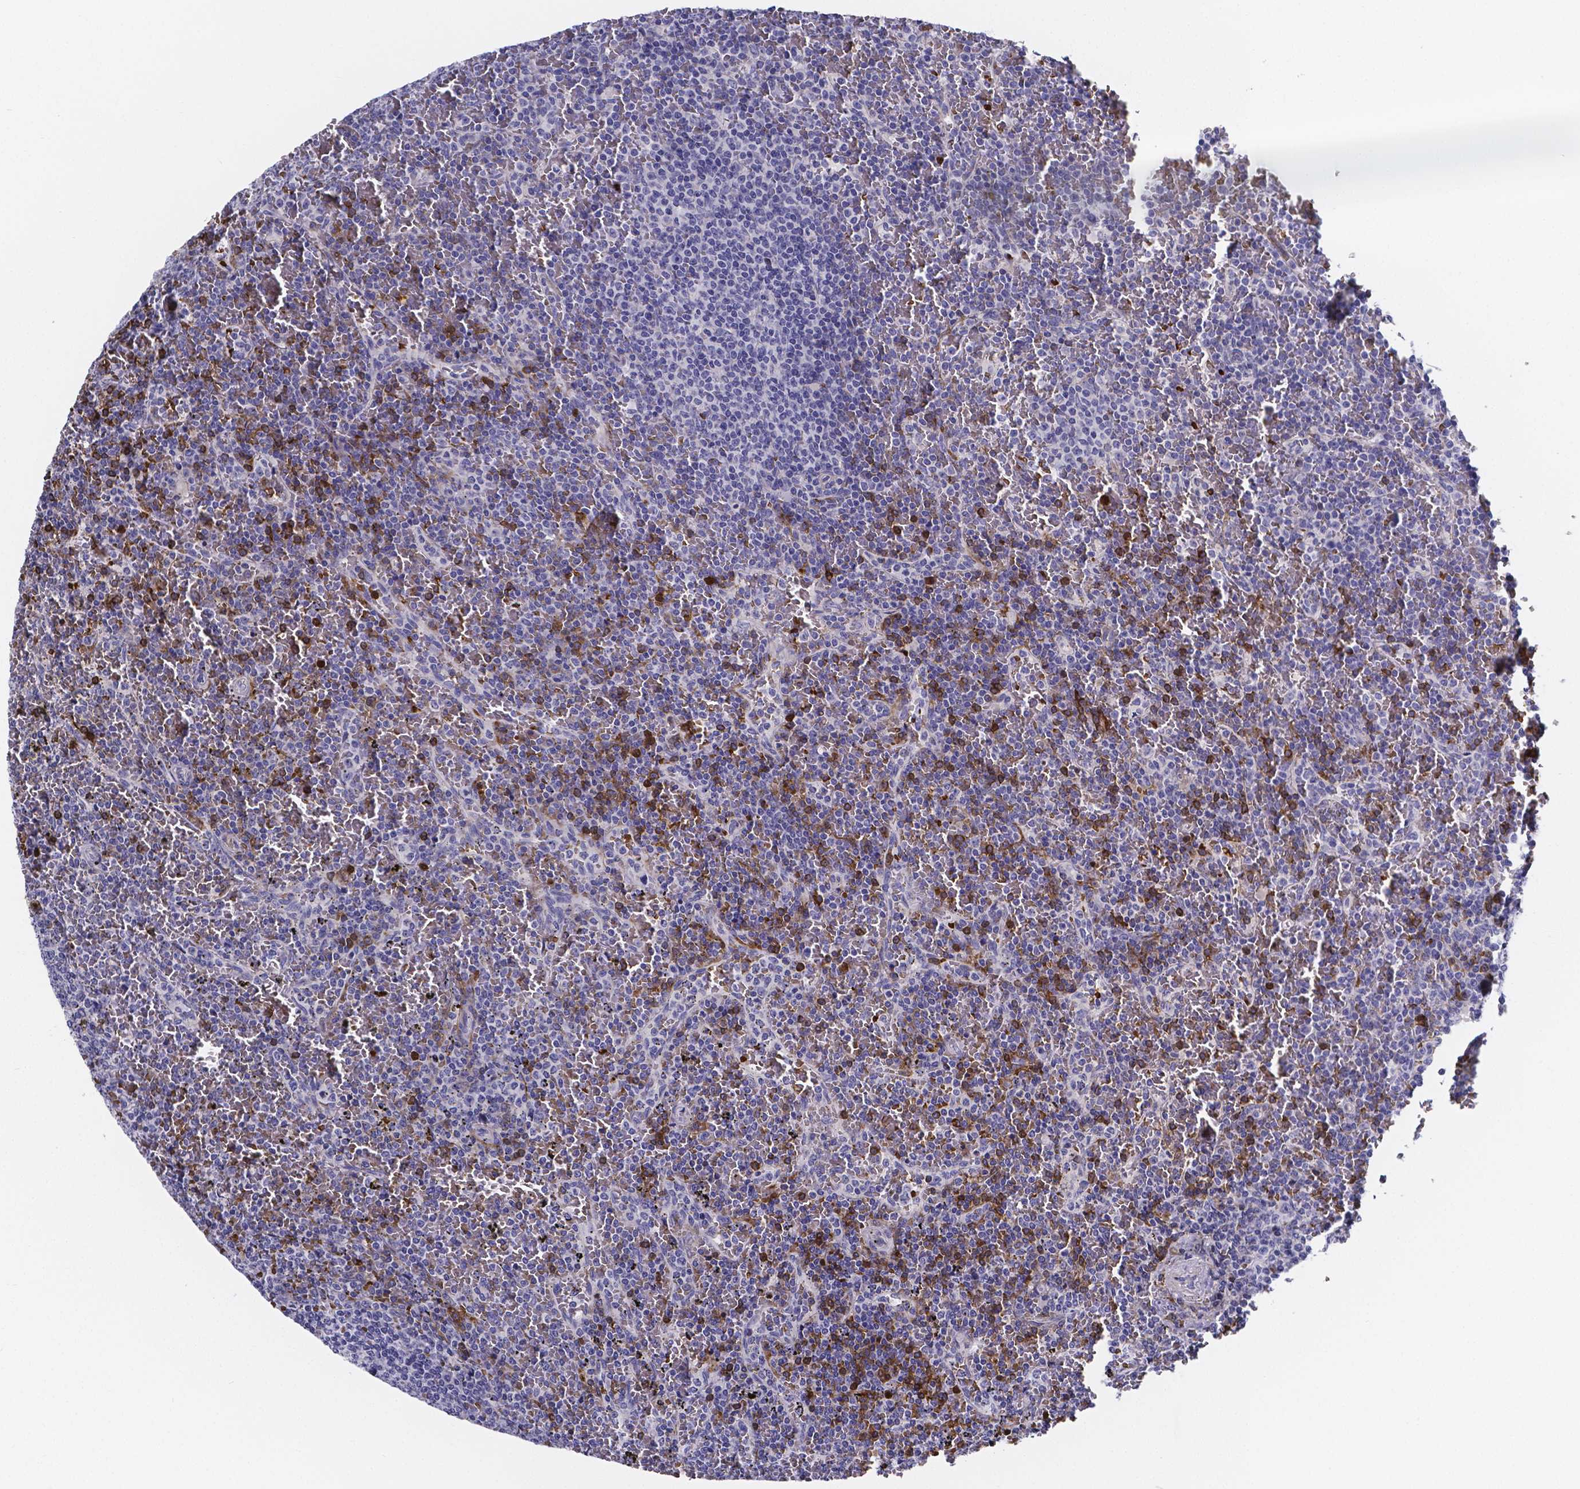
{"staining": {"intensity": "negative", "quantity": "none", "location": "none"}, "tissue": "lymphoma", "cell_type": "Tumor cells", "image_type": "cancer", "snomed": [{"axis": "morphology", "description": "Malignant lymphoma, non-Hodgkin's type, Low grade"}, {"axis": "topography", "description": "Spleen"}], "caption": "Lymphoma was stained to show a protein in brown. There is no significant positivity in tumor cells. (Brightfield microscopy of DAB immunohistochemistry (IHC) at high magnification).", "gene": "GABRA3", "patient": {"sex": "female", "age": 77}}